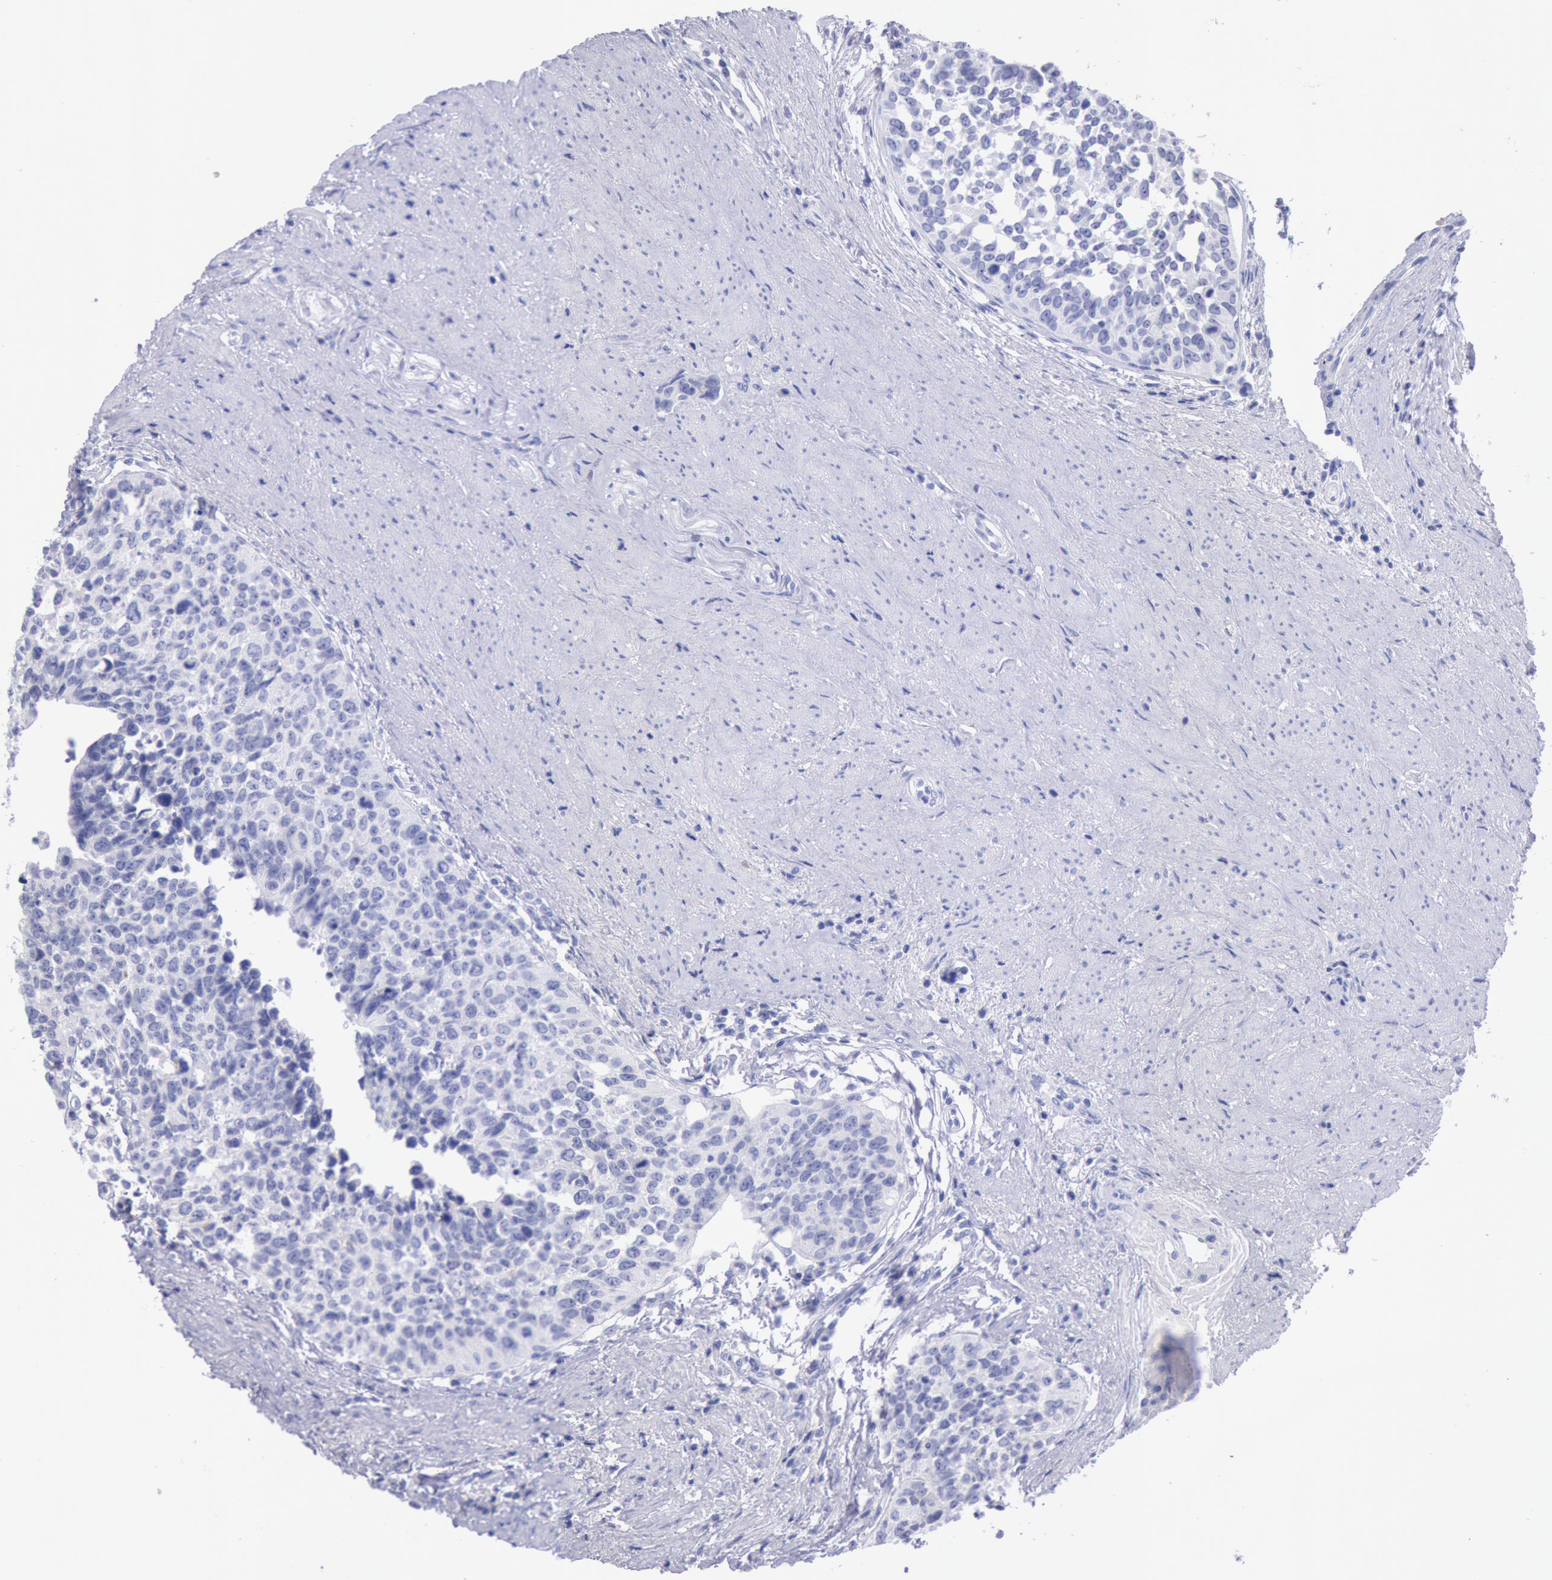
{"staining": {"intensity": "negative", "quantity": "none", "location": "none"}, "tissue": "urothelial cancer", "cell_type": "Tumor cells", "image_type": "cancer", "snomed": [{"axis": "morphology", "description": "Urothelial carcinoma, High grade"}, {"axis": "topography", "description": "Urinary bladder"}], "caption": "The IHC photomicrograph has no significant staining in tumor cells of urothelial cancer tissue.", "gene": "GAL3ST1", "patient": {"sex": "male", "age": 81}}